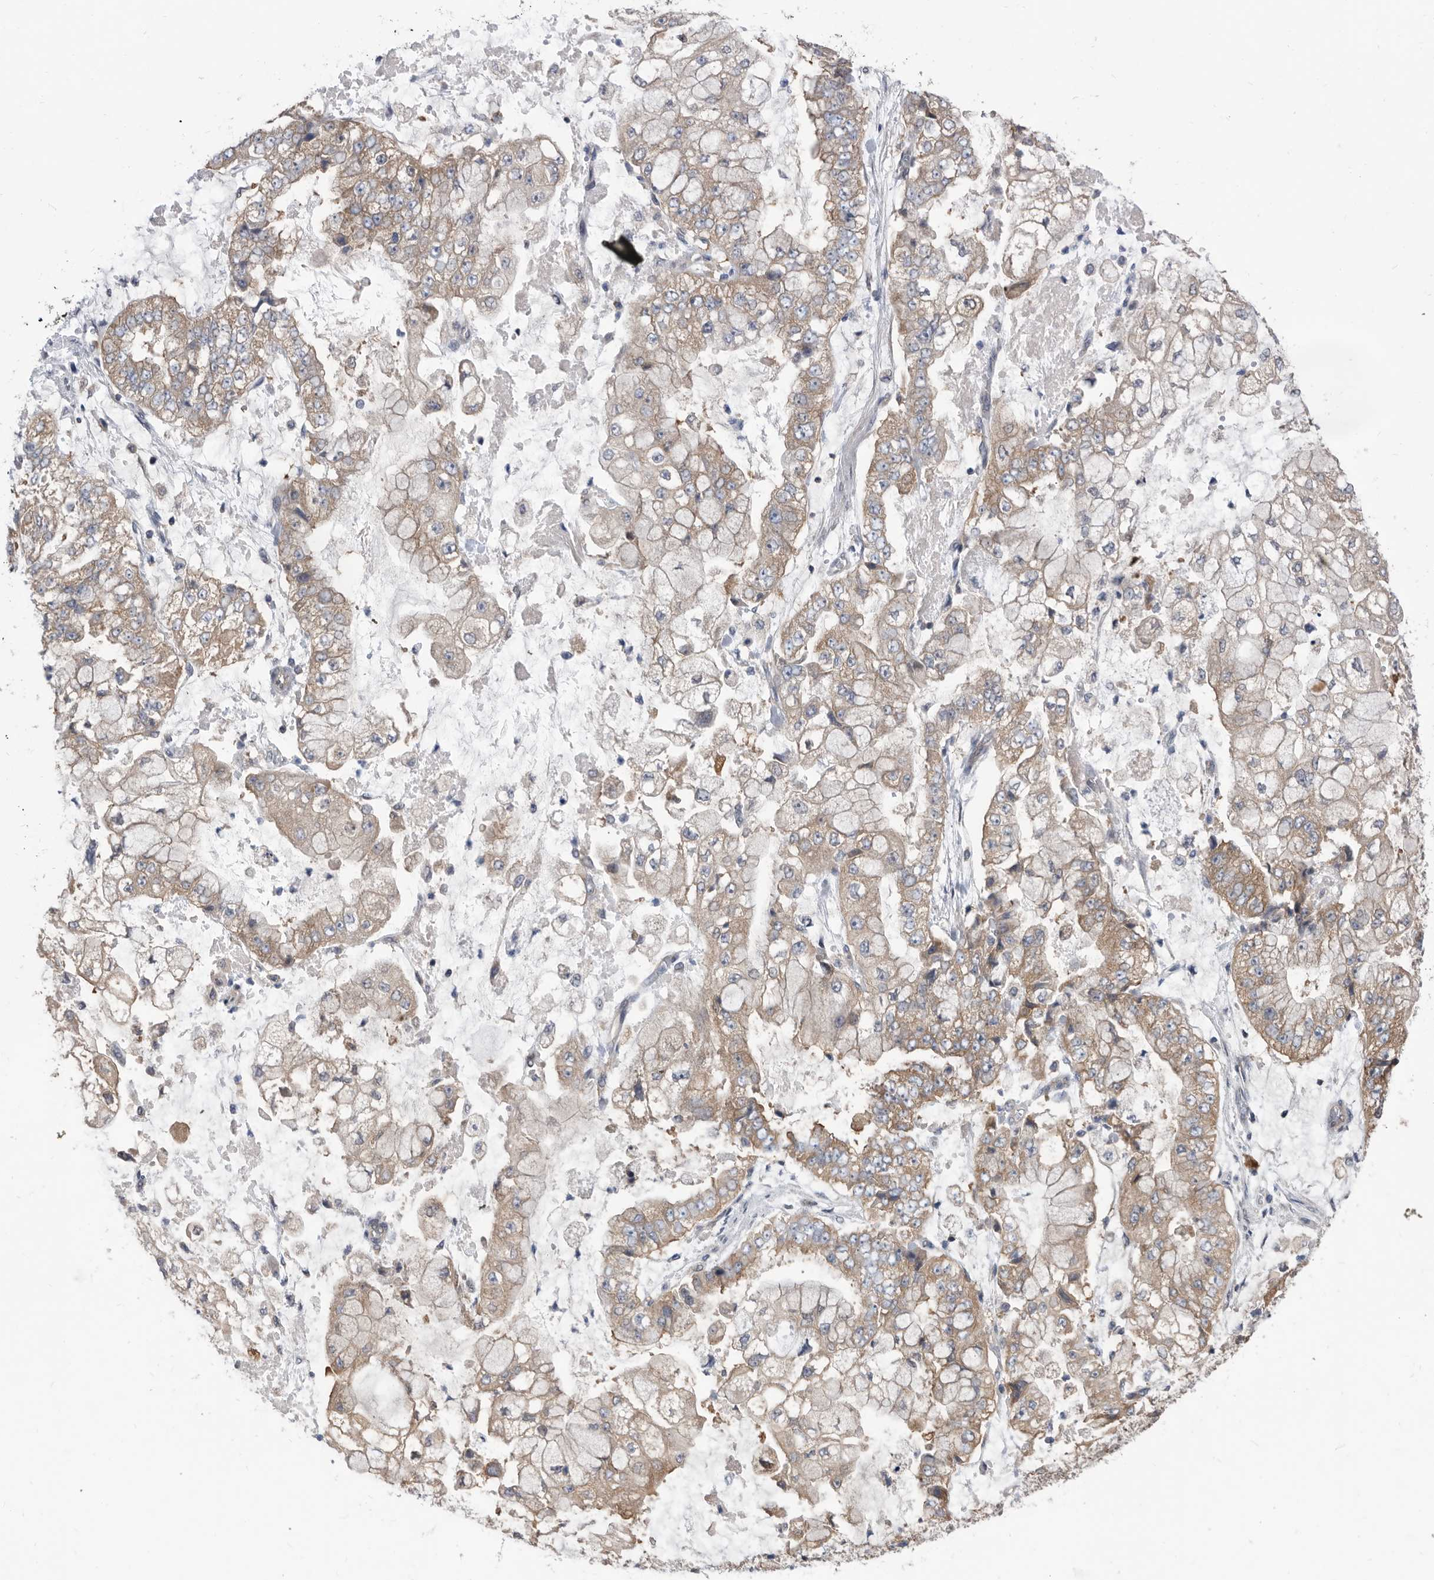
{"staining": {"intensity": "weak", "quantity": "25%-75%", "location": "cytoplasmic/membranous"}, "tissue": "stomach cancer", "cell_type": "Tumor cells", "image_type": "cancer", "snomed": [{"axis": "morphology", "description": "Adenocarcinoma, NOS"}, {"axis": "topography", "description": "Stomach"}], "caption": "High-power microscopy captured an immunohistochemistry photomicrograph of stomach cancer, revealing weak cytoplasmic/membranous staining in about 25%-75% of tumor cells.", "gene": "CCT4", "patient": {"sex": "male", "age": 76}}